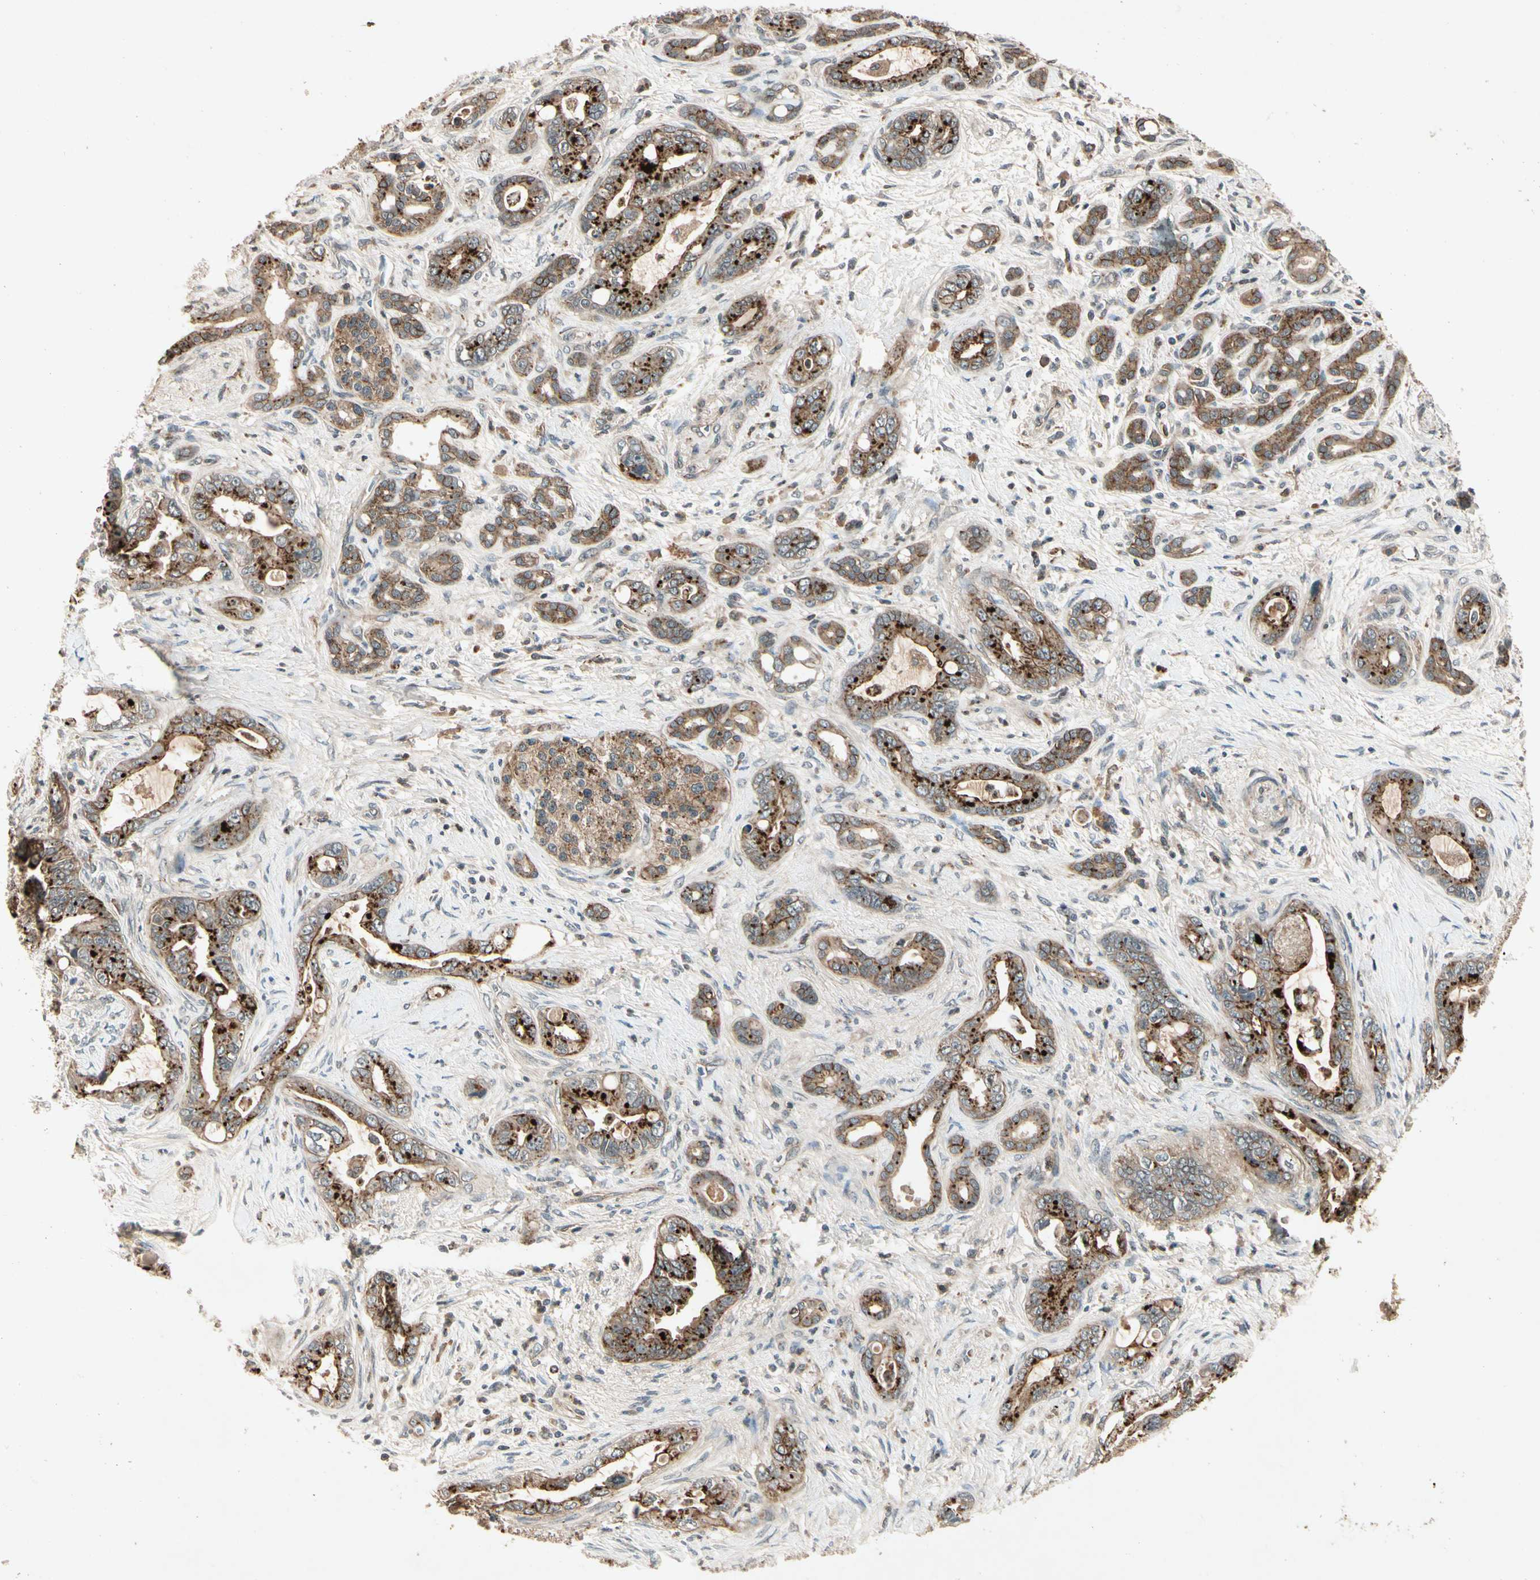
{"staining": {"intensity": "strong", "quantity": ">75%", "location": "cytoplasmic/membranous"}, "tissue": "pancreatic cancer", "cell_type": "Tumor cells", "image_type": "cancer", "snomed": [{"axis": "morphology", "description": "Adenocarcinoma, NOS"}, {"axis": "topography", "description": "Pancreas"}], "caption": "About >75% of tumor cells in pancreatic cancer show strong cytoplasmic/membranous protein positivity as visualized by brown immunohistochemical staining.", "gene": "FLOT1", "patient": {"sex": "male", "age": 70}}